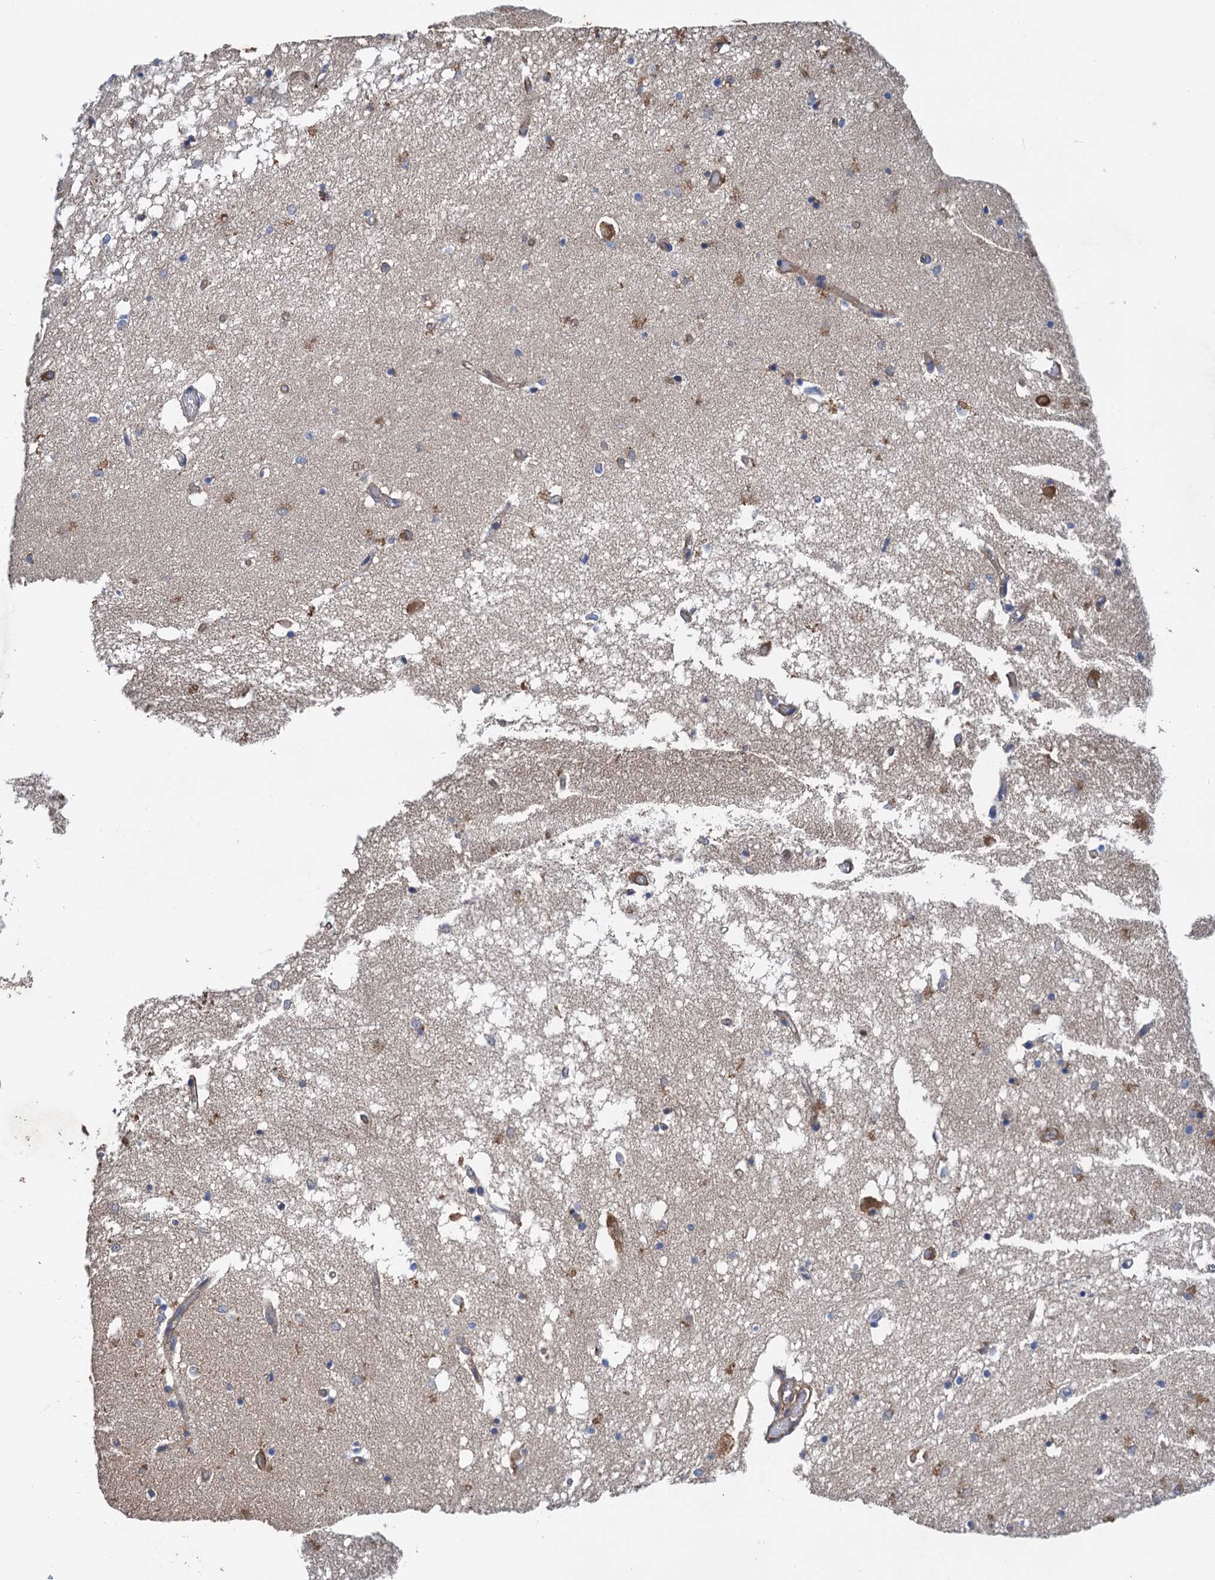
{"staining": {"intensity": "moderate", "quantity": "25%-75%", "location": "cytoplasmic/membranous"}, "tissue": "hippocampus", "cell_type": "Glial cells", "image_type": "normal", "snomed": [{"axis": "morphology", "description": "Normal tissue, NOS"}, {"axis": "topography", "description": "Hippocampus"}], "caption": "Moderate cytoplasmic/membranous positivity for a protein is seen in about 25%-75% of glial cells of unremarkable hippocampus using immunohistochemistry (IHC).", "gene": "PJA2", "patient": {"sex": "male", "age": 70}}